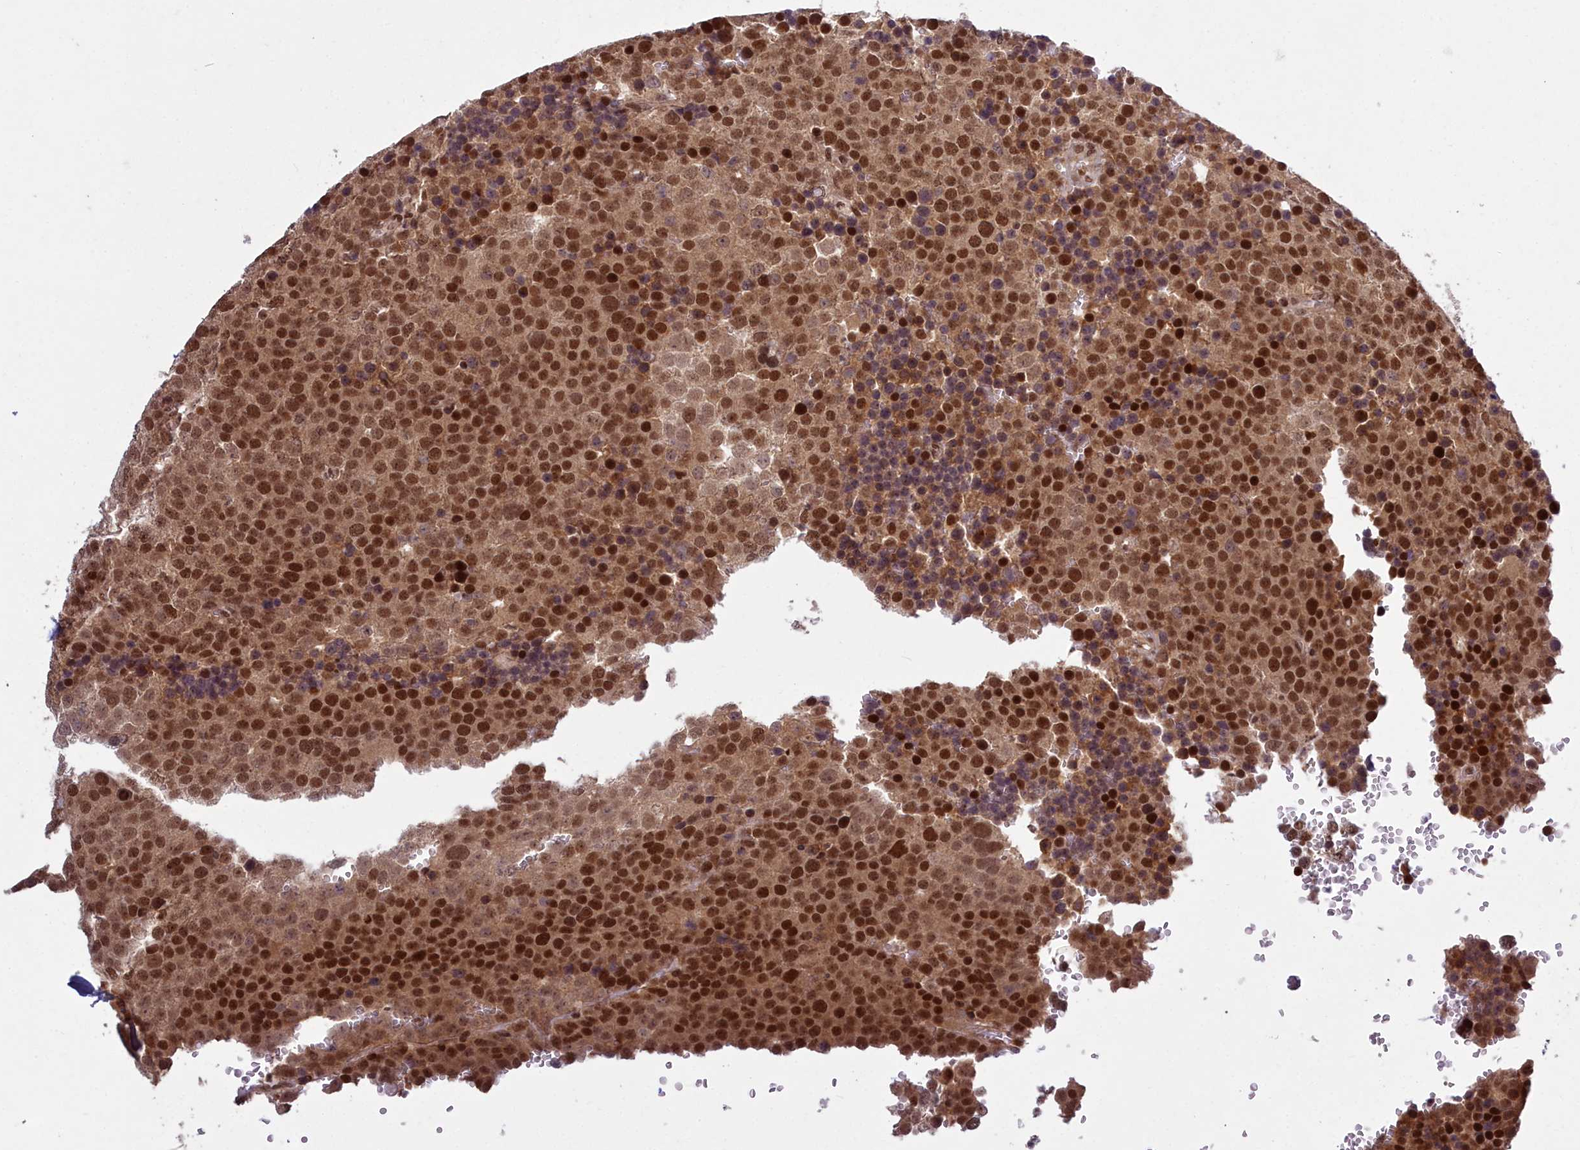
{"staining": {"intensity": "strong", "quantity": ">75%", "location": "nuclear"}, "tissue": "testis cancer", "cell_type": "Tumor cells", "image_type": "cancer", "snomed": [{"axis": "morphology", "description": "Seminoma, NOS"}, {"axis": "topography", "description": "Testis"}], "caption": "Testis seminoma was stained to show a protein in brown. There is high levels of strong nuclear staining in about >75% of tumor cells.", "gene": "GMEB1", "patient": {"sex": "male", "age": 71}}